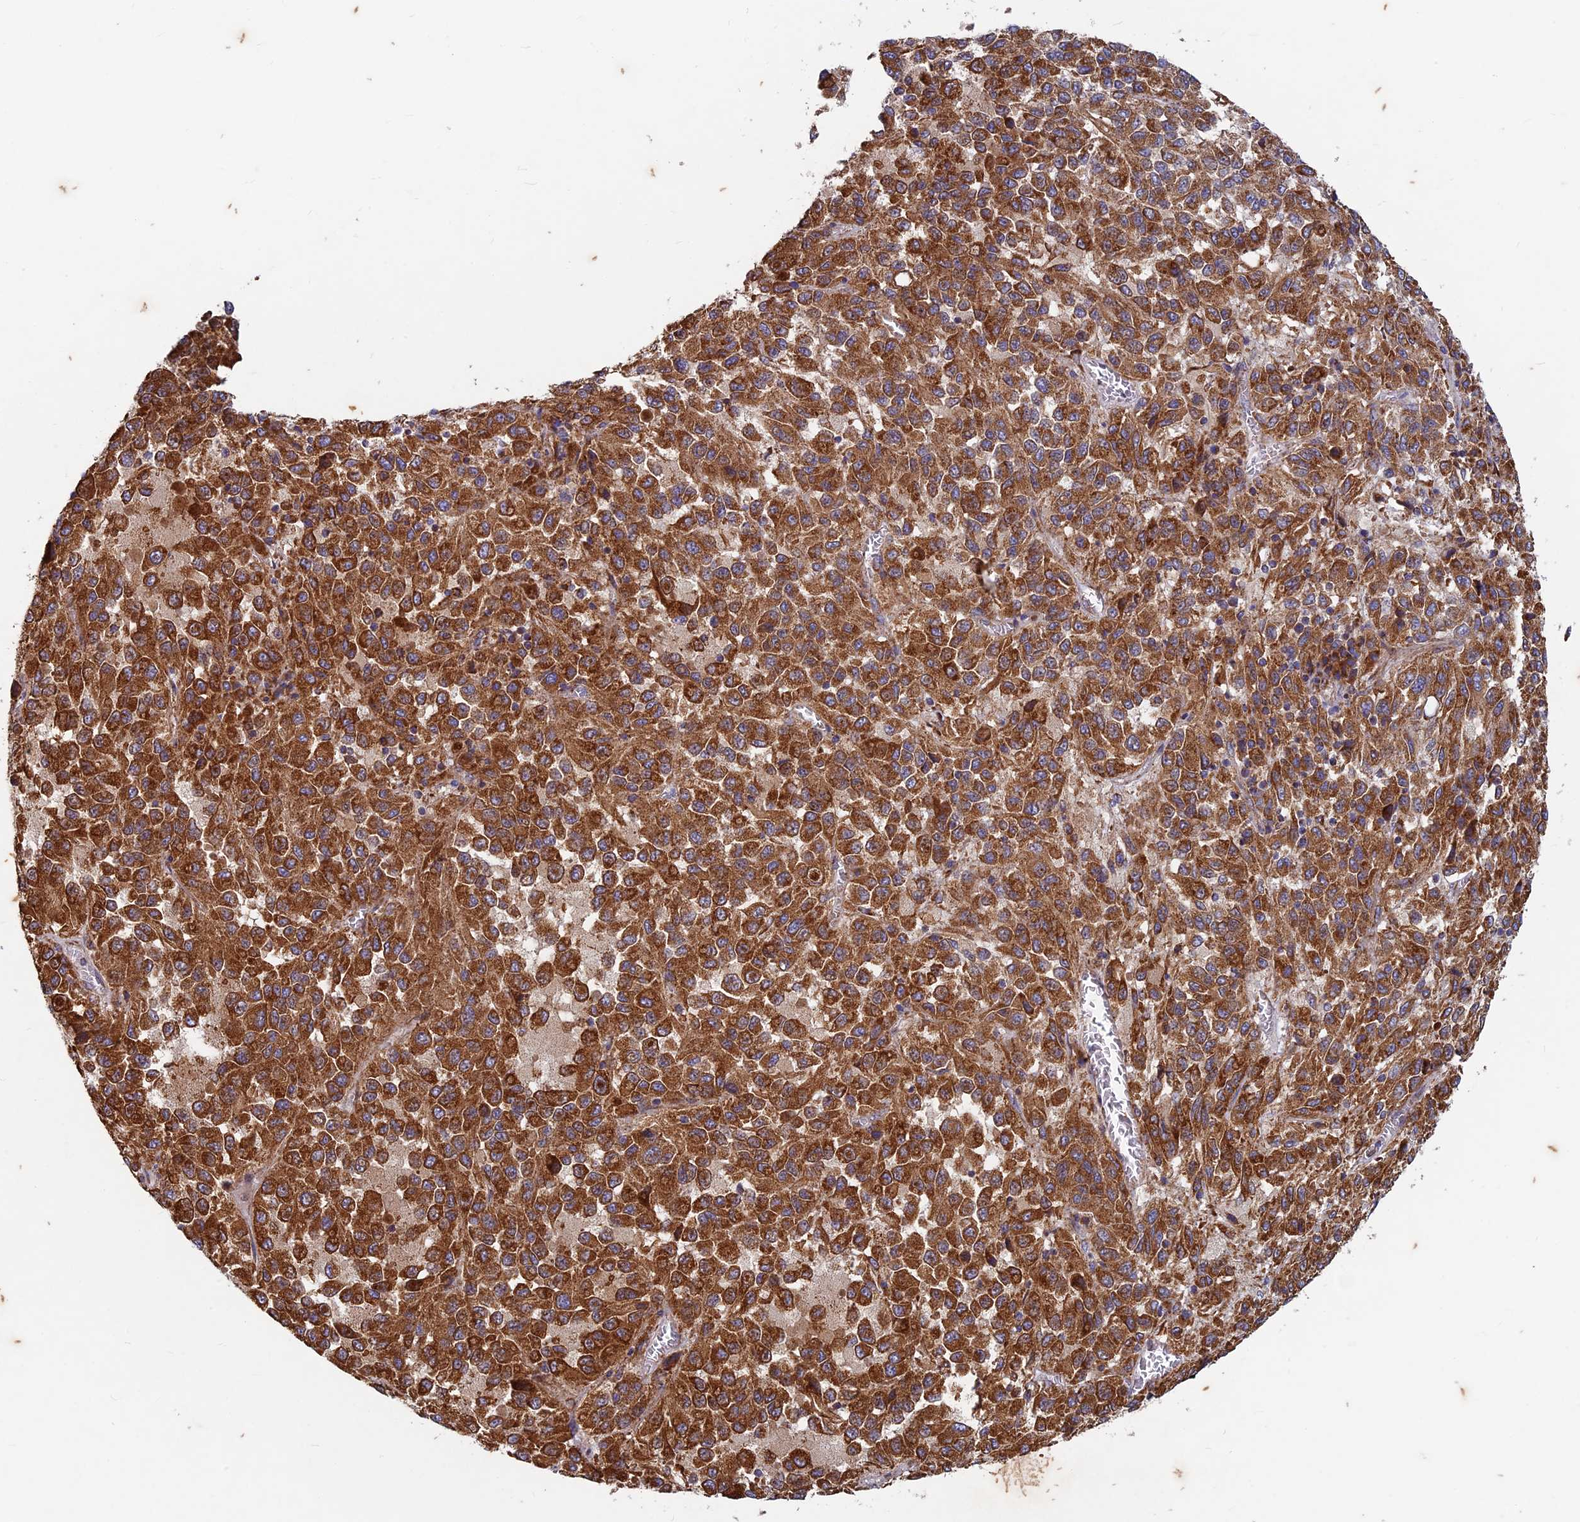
{"staining": {"intensity": "strong", "quantity": ">75%", "location": "cytoplasmic/membranous"}, "tissue": "melanoma", "cell_type": "Tumor cells", "image_type": "cancer", "snomed": [{"axis": "morphology", "description": "Malignant melanoma, Metastatic site"}, {"axis": "topography", "description": "Lung"}], "caption": "The micrograph displays staining of melanoma, revealing strong cytoplasmic/membranous protein expression (brown color) within tumor cells.", "gene": "AP4S1", "patient": {"sex": "male", "age": 64}}